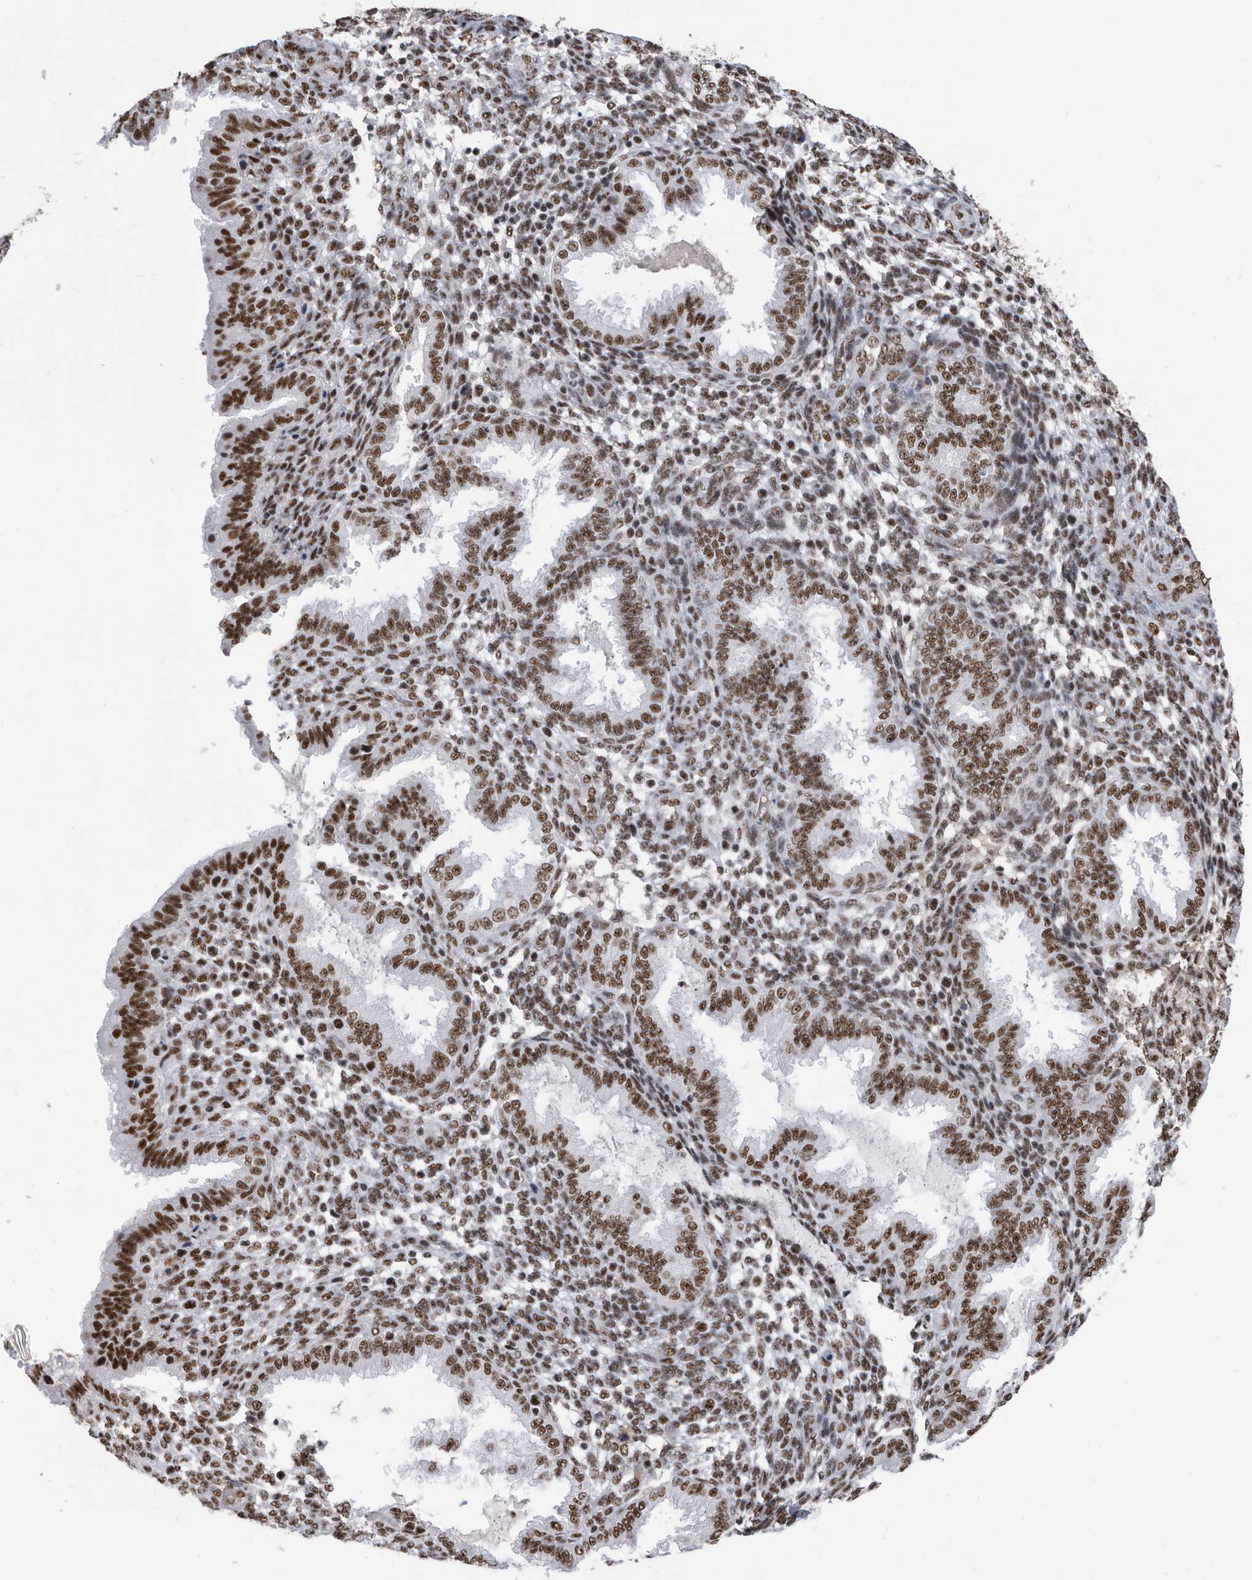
{"staining": {"intensity": "moderate", "quantity": ">75%", "location": "nuclear"}, "tissue": "endometrium", "cell_type": "Cells in endometrial stroma", "image_type": "normal", "snomed": [{"axis": "morphology", "description": "Normal tissue, NOS"}, {"axis": "topography", "description": "Endometrium"}], "caption": "This histopathology image demonstrates IHC staining of benign endometrium, with medium moderate nuclear expression in approximately >75% of cells in endometrial stroma.", "gene": "SF3A1", "patient": {"sex": "female", "age": 33}}